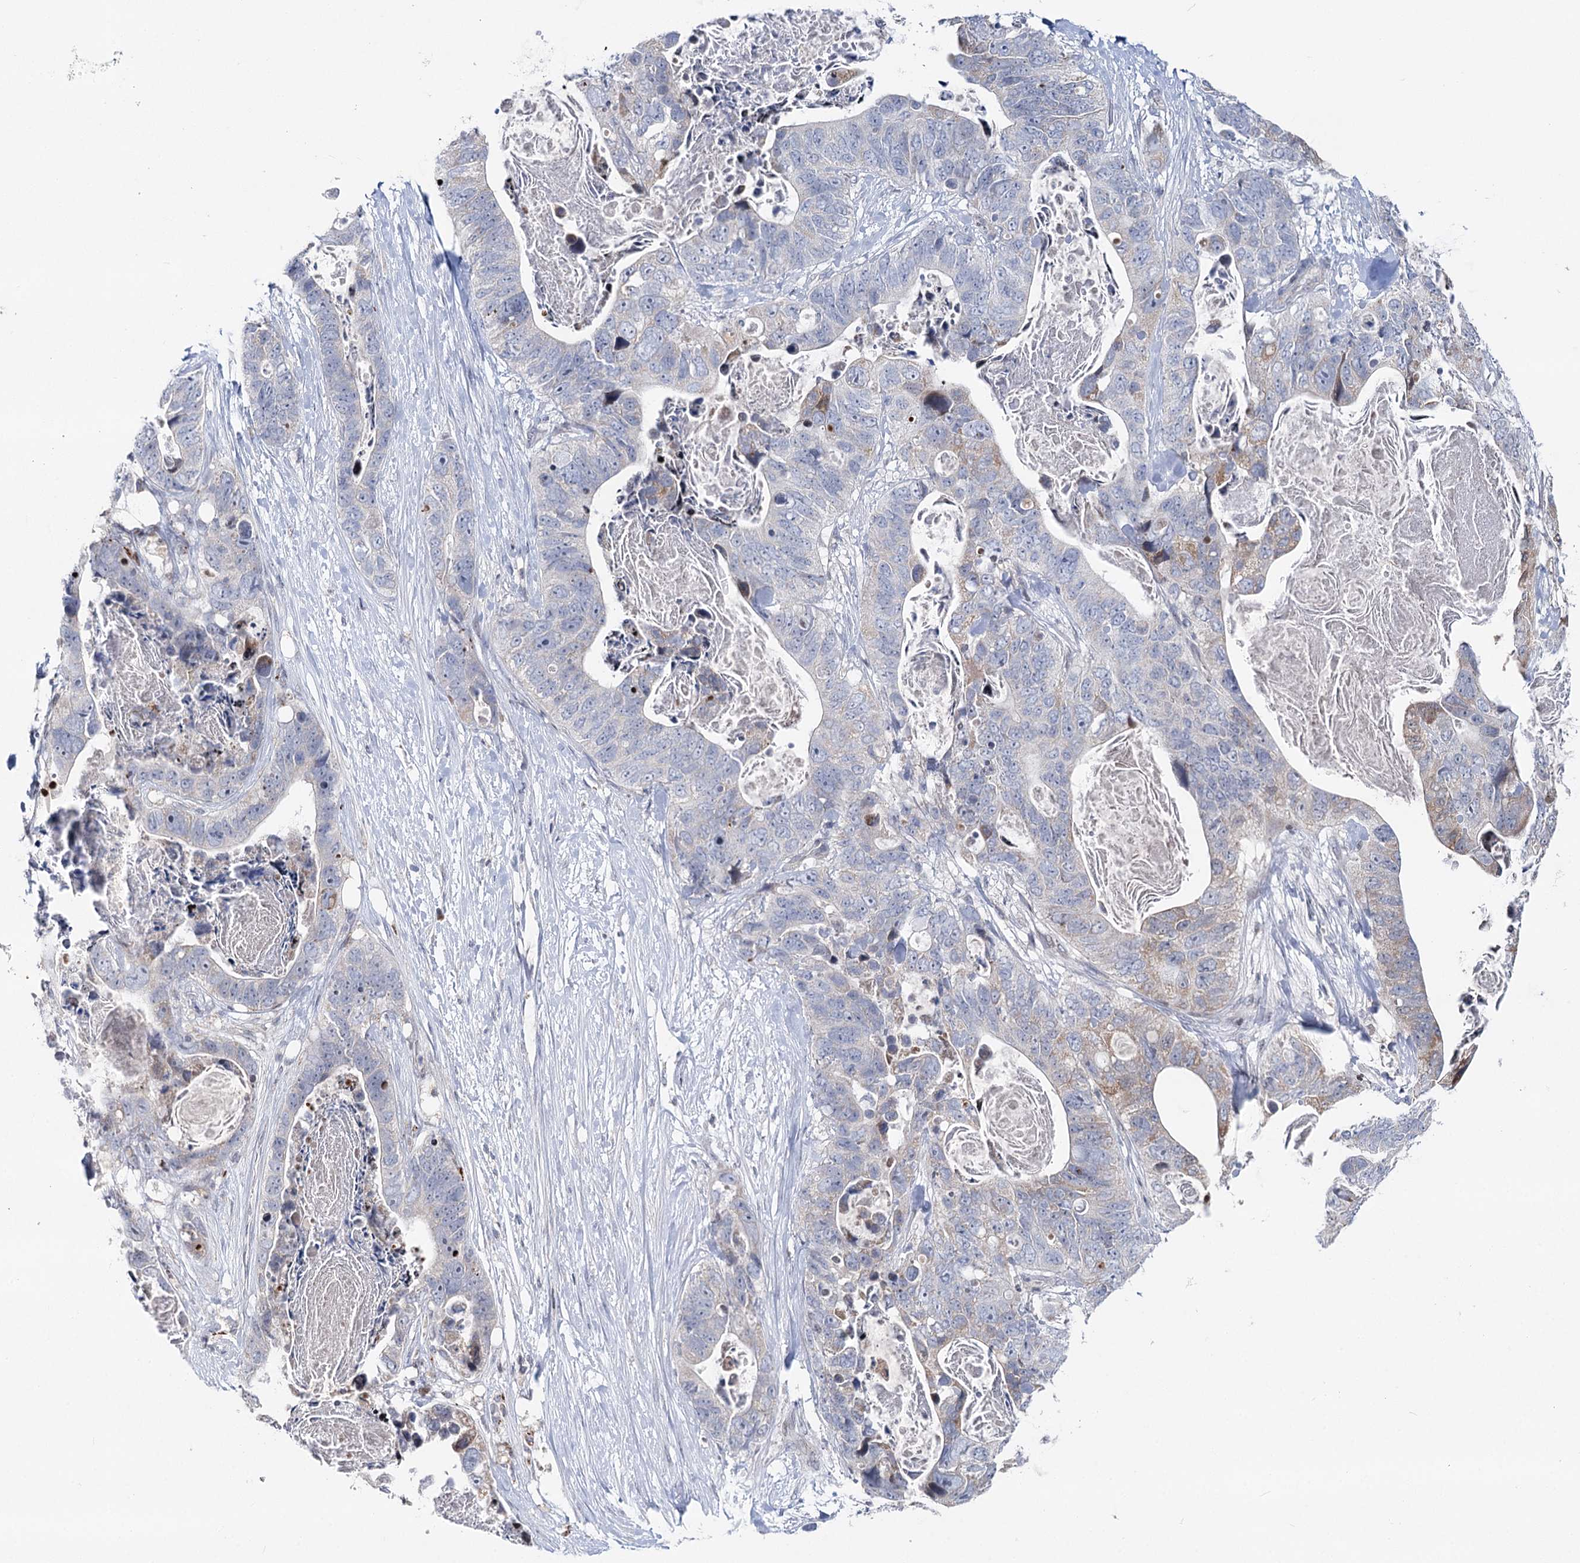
{"staining": {"intensity": "negative", "quantity": "none", "location": "none"}, "tissue": "stomach cancer", "cell_type": "Tumor cells", "image_type": "cancer", "snomed": [{"axis": "morphology", "description": "Adenocarcinoma, NOS"}, {"axis": "topography", "description": "Stomach"}], "caption": "High power microscopy image of an IHC histopathology image of adenocarcinoma (stomach), revealing no significant staining in tumor cells.", "gene": "PTGR1", "patient": {"sex": "female", "age": 89}}